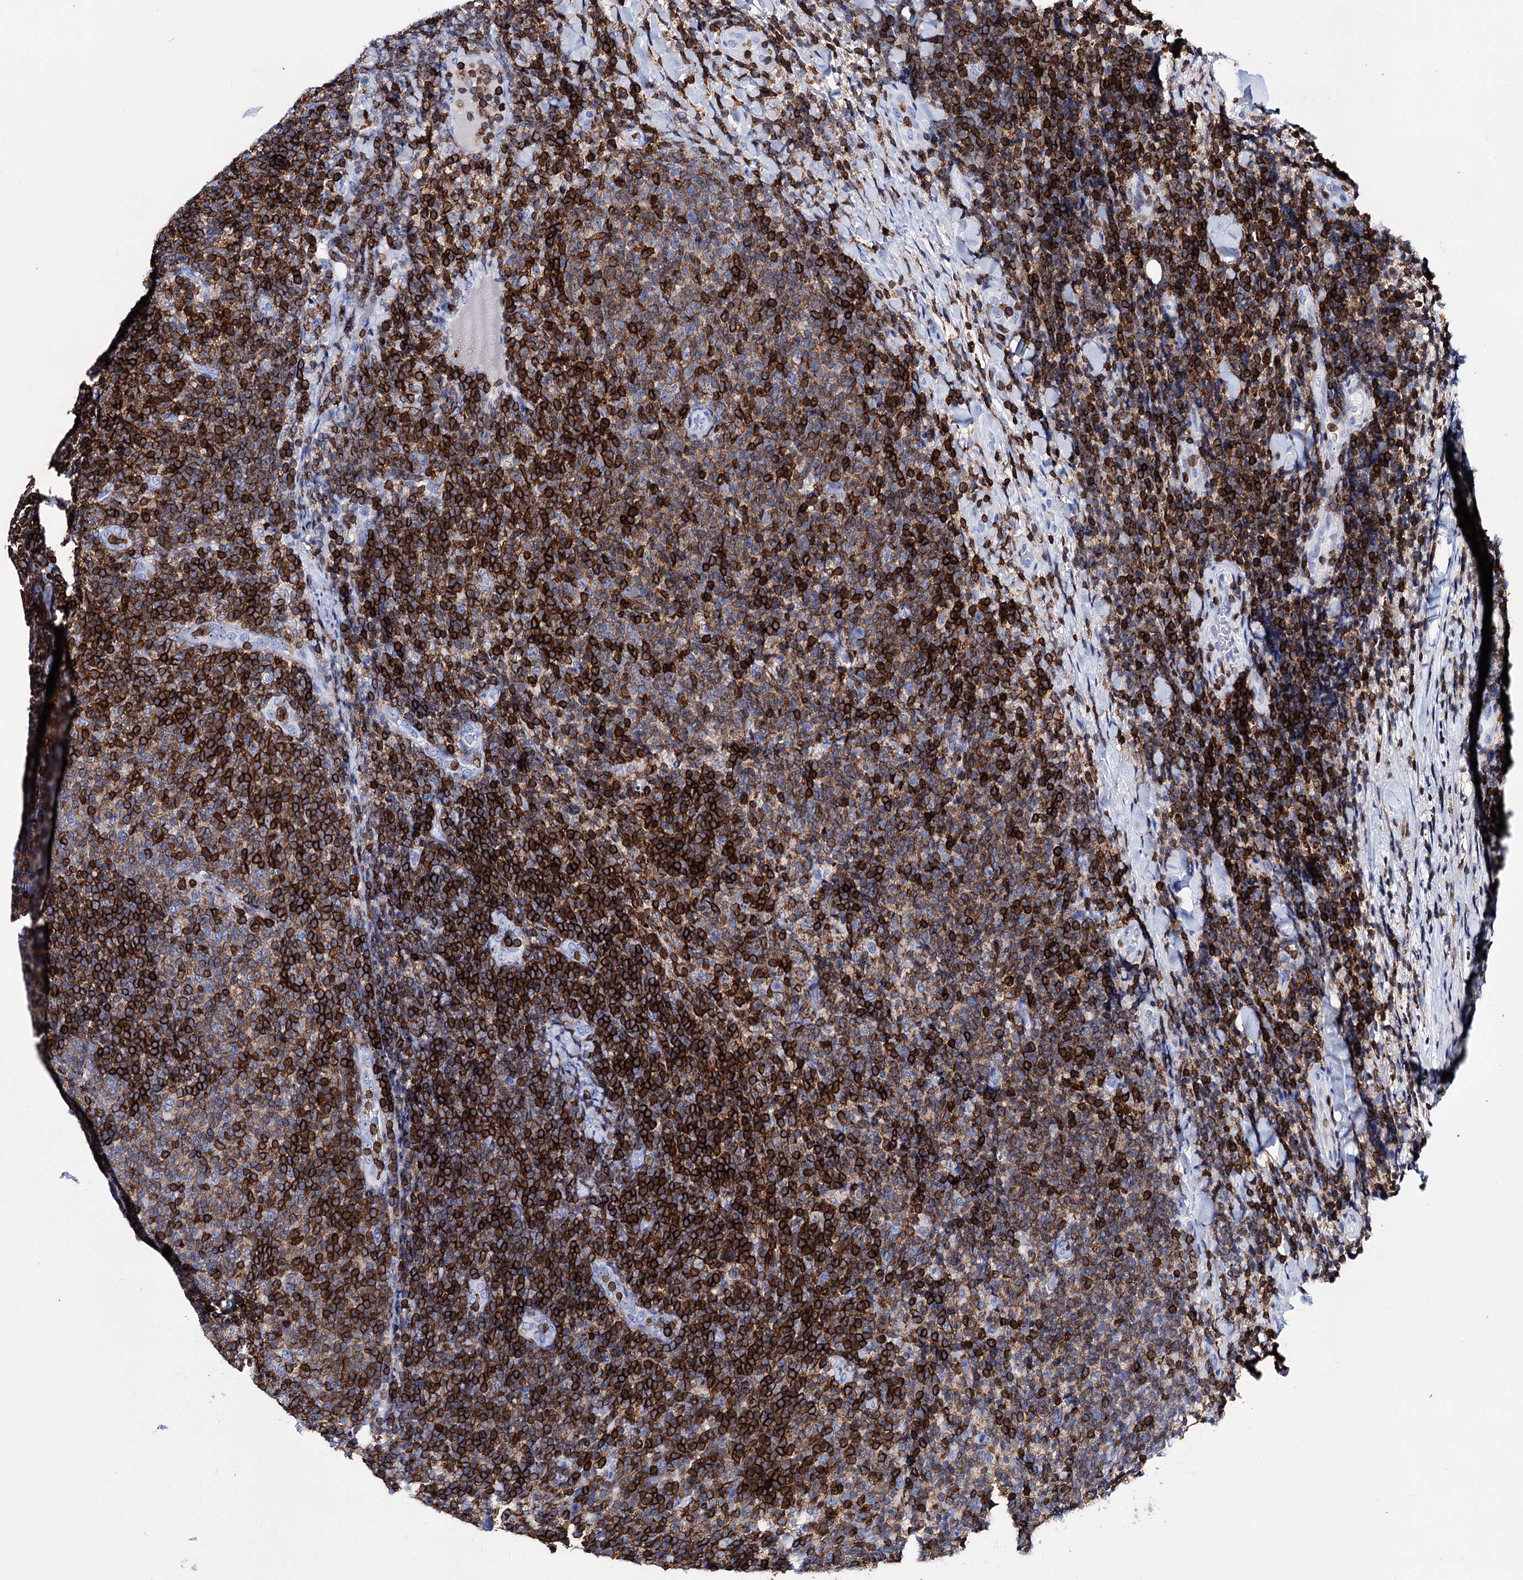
{"staining": {"intensity": "strong", "quantity": ">75%", "location": "cytoplasmic/membranous"}, "tissue": "lymphoma", "cell_type": "Tumor cells", "image_type": "cancer", "snomed": [{"axis": "morphology", "description": "Malignant lymphoma, non-Hodgkin's type, Low grade"}, {"axis": "topography", "description": "Lymph node"}], "caption": "This photomicrograph exhibits IHC staining of lymphoma, with high strong cytoplasmic/membranous staining in about >75% of tumor cells.", "gene": "DEF6", "patient": {"sex": "male", "age": 66}}